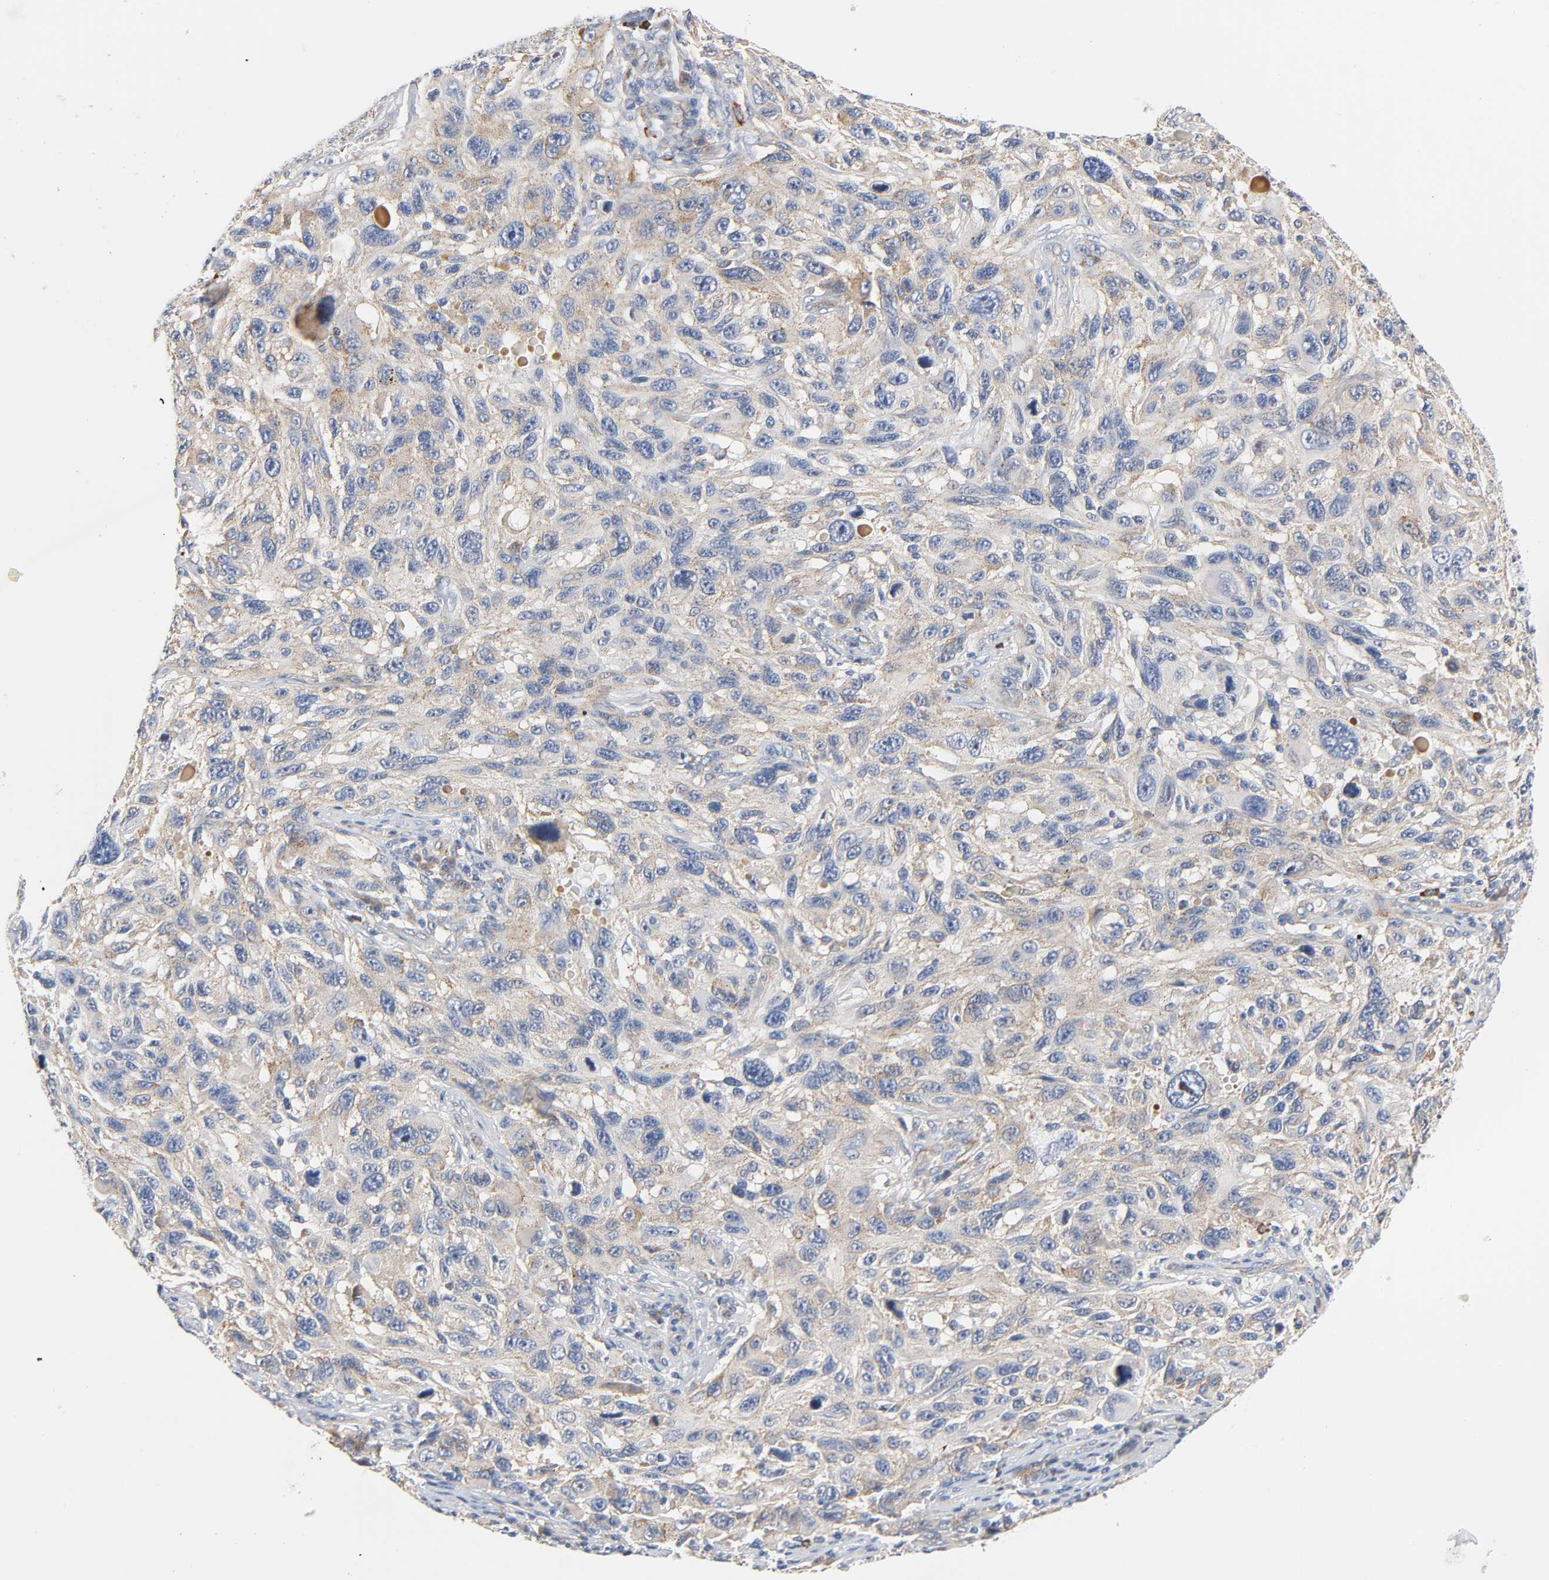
{"staining": {"intensity": "weak", "quantity": ">75%", "location": "cytoplasmic/membranous"}, "tissue": "melanoma", "cell_type": "Tumor cells", "image_type": "cancer", "snomed": [{"axis": "morphology", "description": "Malignant melanoma, NOS"}, {"axis": "topography", "description": "Skin"}], "caption": "Melanoma stained with a protein marker reveals weak staining in tumor cells.", "gene": "CD2AP", "patient": {"sex": "male", "age": 53}}